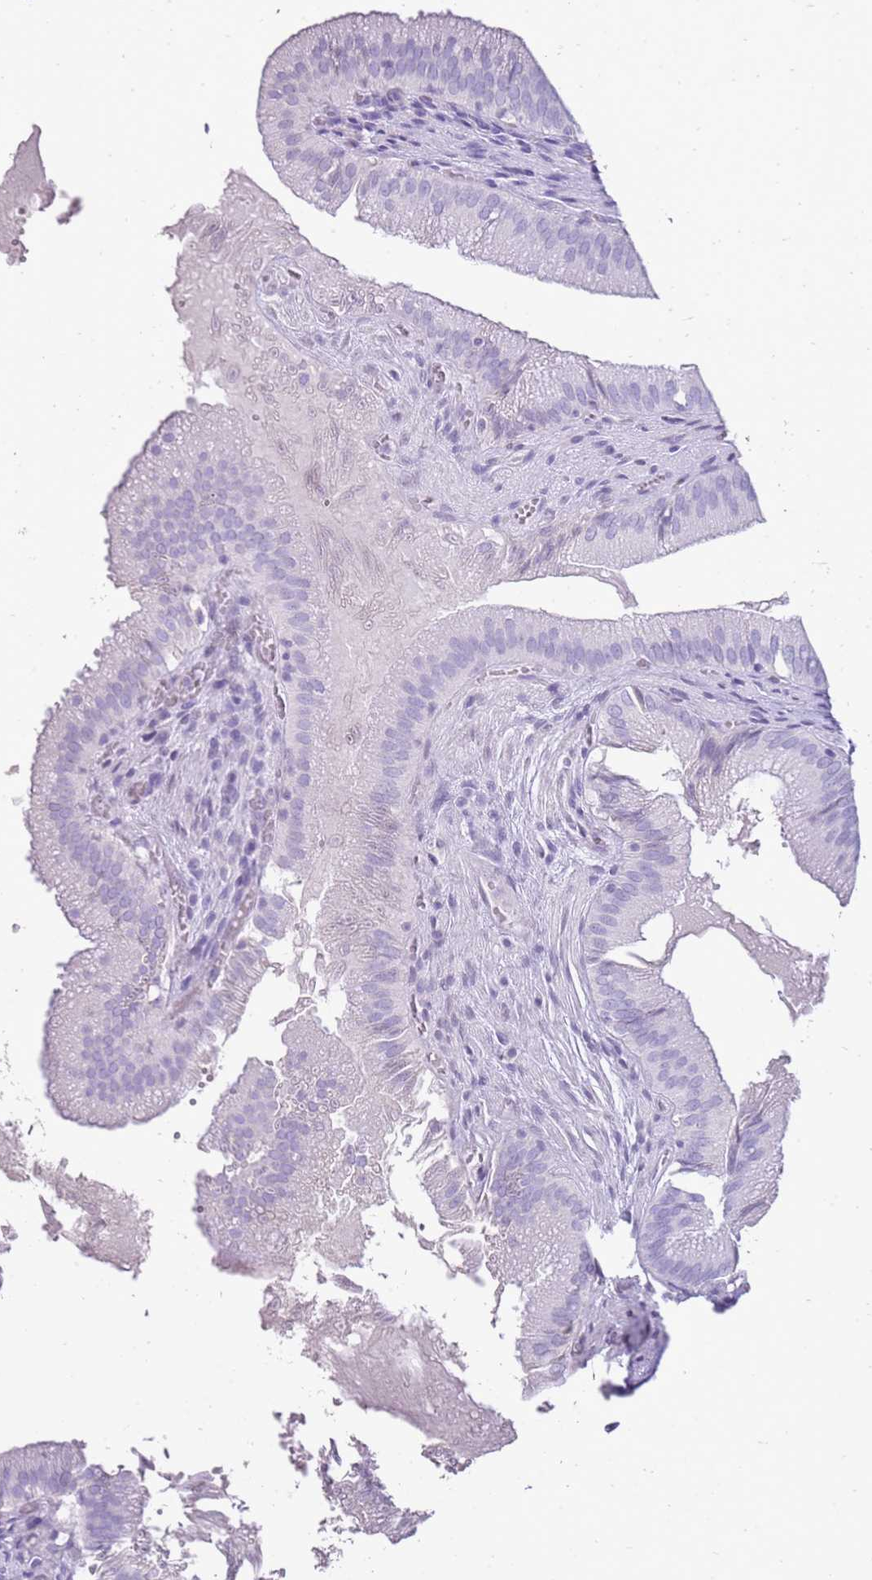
{"staining": {"intensity": "negative", "quantity": "none", "location": "none"}, "tissue": "gallbladder", "cell_type": "Glandular cells", "image_type": "normal", "snomed": [{"axis": "morphology", "description": "Normal tissue, NOS"}, {"axis": "topography", "description": "Gallbladder"}, {"axis": "topography", "description": "Peripheral nerve tissue"}], "caption": "High magnification brightfield microscopy of normal gallbladder stained with DAB (brown) and counterstained with hematoxylin (blue): glandular cells show no significant staining.", "gene": "CSTA", "patient": {"sex": "male", "age": 17}}